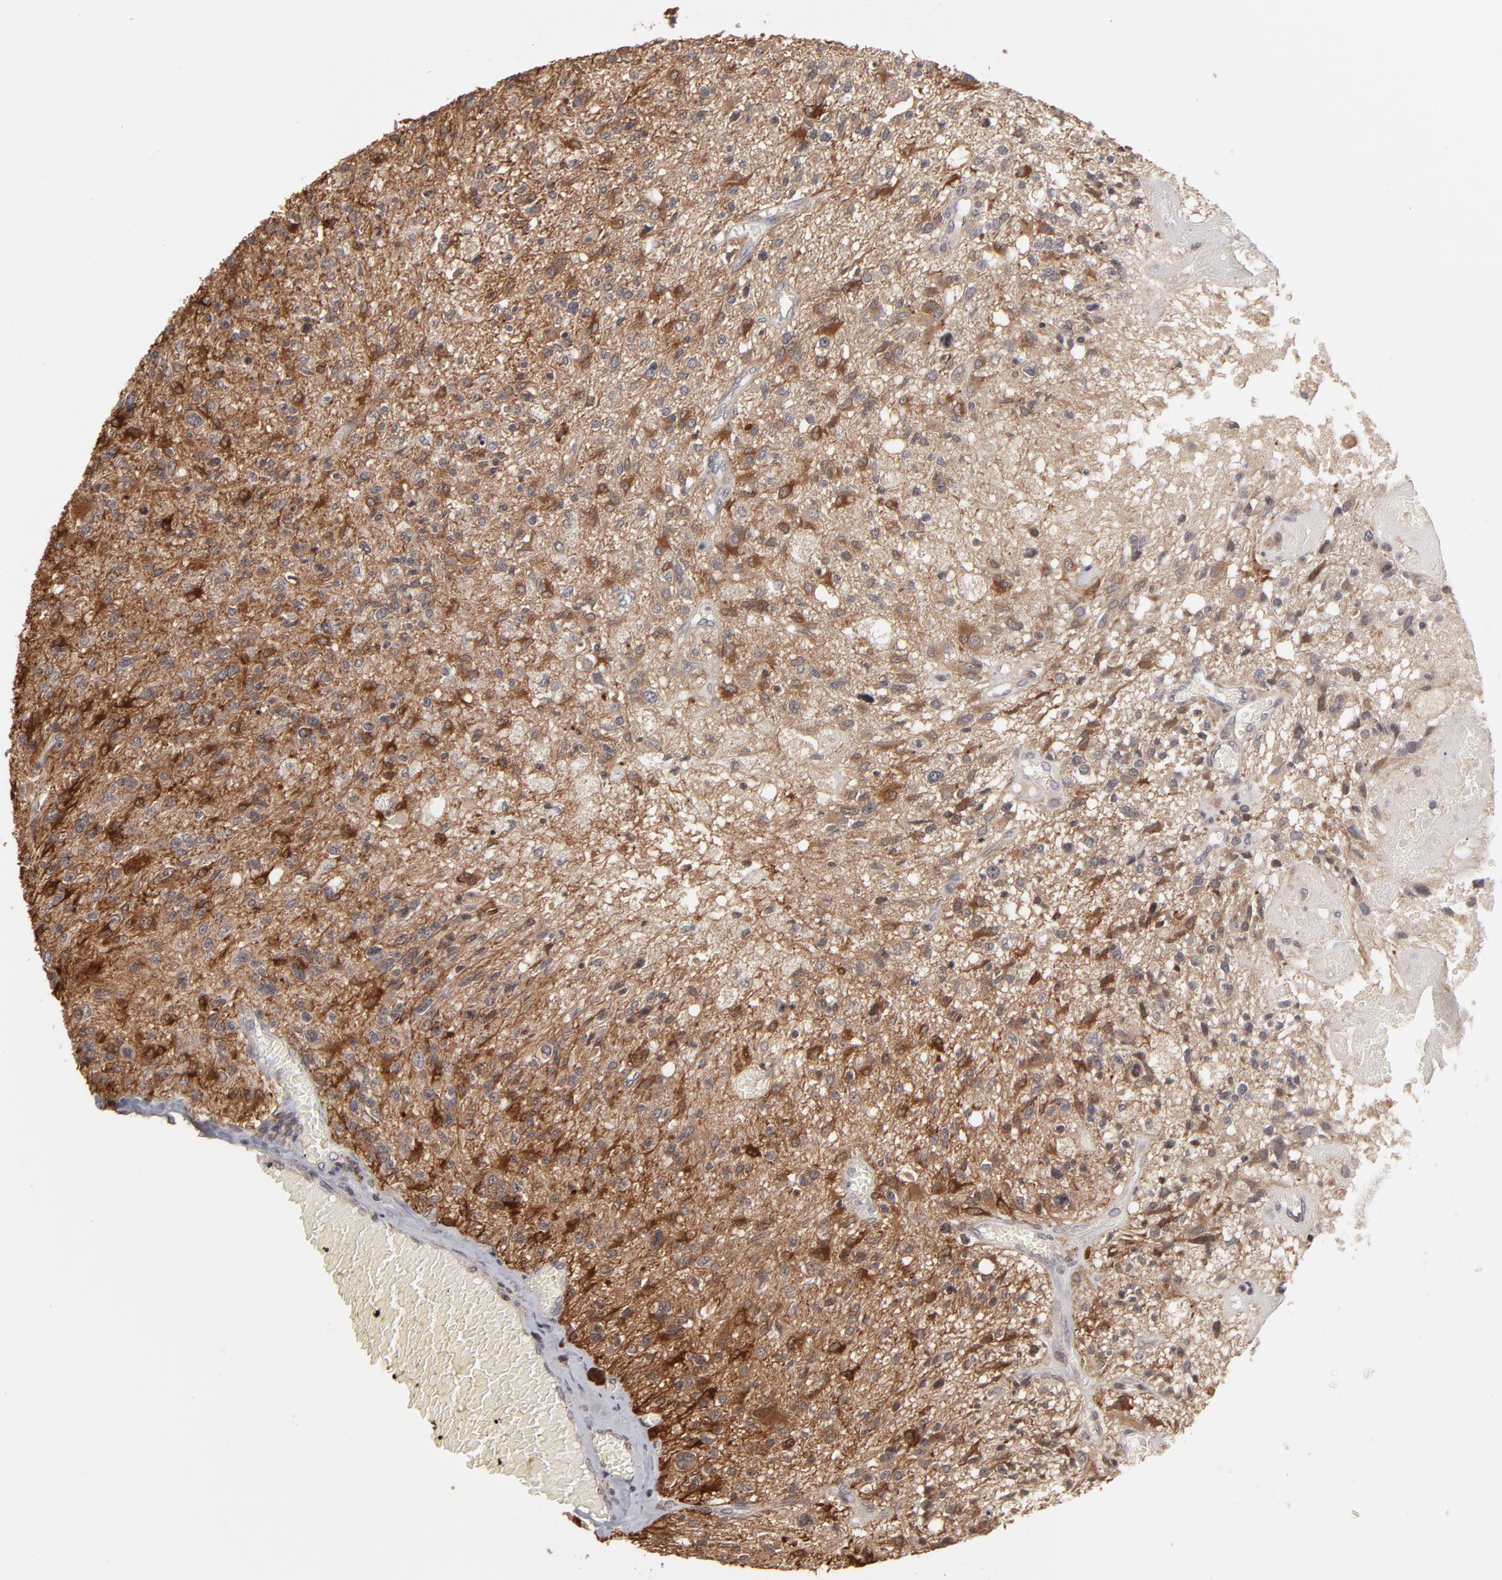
{"staining": {"intensity": "strong", "quantity": "25%-75%", "location": "cytoplasmic/membranous"}, "tissue": "glioma", "cell_type": "Tumor cells", "image_type": "cancer", "snomed": [{"axis": "morphology", "description": "Glioma, malignant, High grade"}, {"axis": "topography", "description": "Cerebral cortex"}], "caption": "The micrograph reveals a brown stain indicating the presence of a protein in the cytoplasmic/membranous of tumor cells in glioma.", "gene": "ARIH1", "patient": {"sex": "male", "age": 76}}